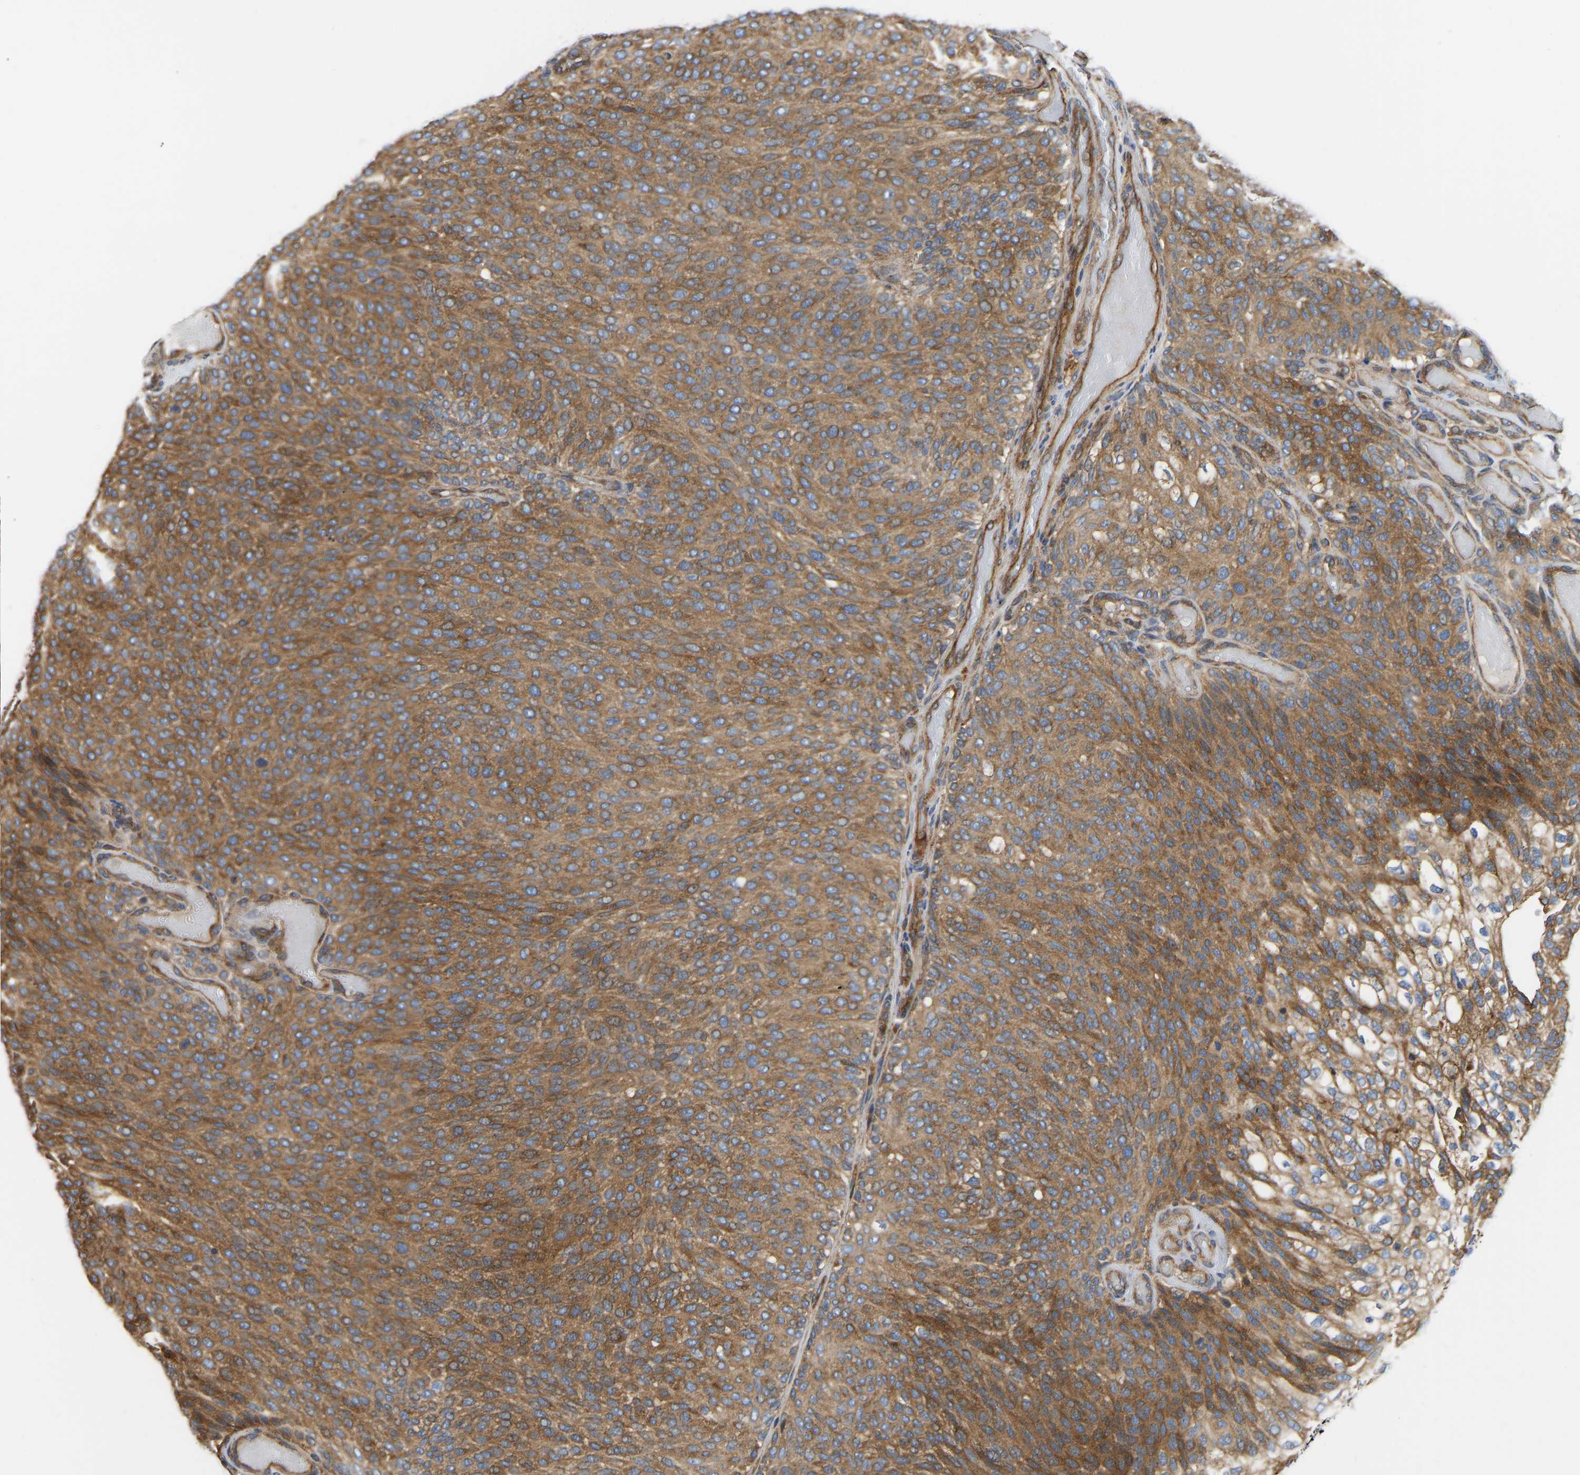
{"staining": {"intensity": "moderate", "quantity": ">75%", "location": "cytoplasmic/membranous"}, "tissue": "urothelial cancer", "cell_type": "Tumor cells", "image_type": "cancer", "snomed": [{"axis": "morphology", "description": "Urothelial carcinoma, Low grade"}, {"axis": "topography", "description": "Urinary bladder"}], "caption": "This is an image of IHC staining of urothelial cancer, which shows moderate expression in the cytoplasmic/membranous of tumor cells.", "gene": "FLNB", "patient": {"sex": "male", "age": 78}}